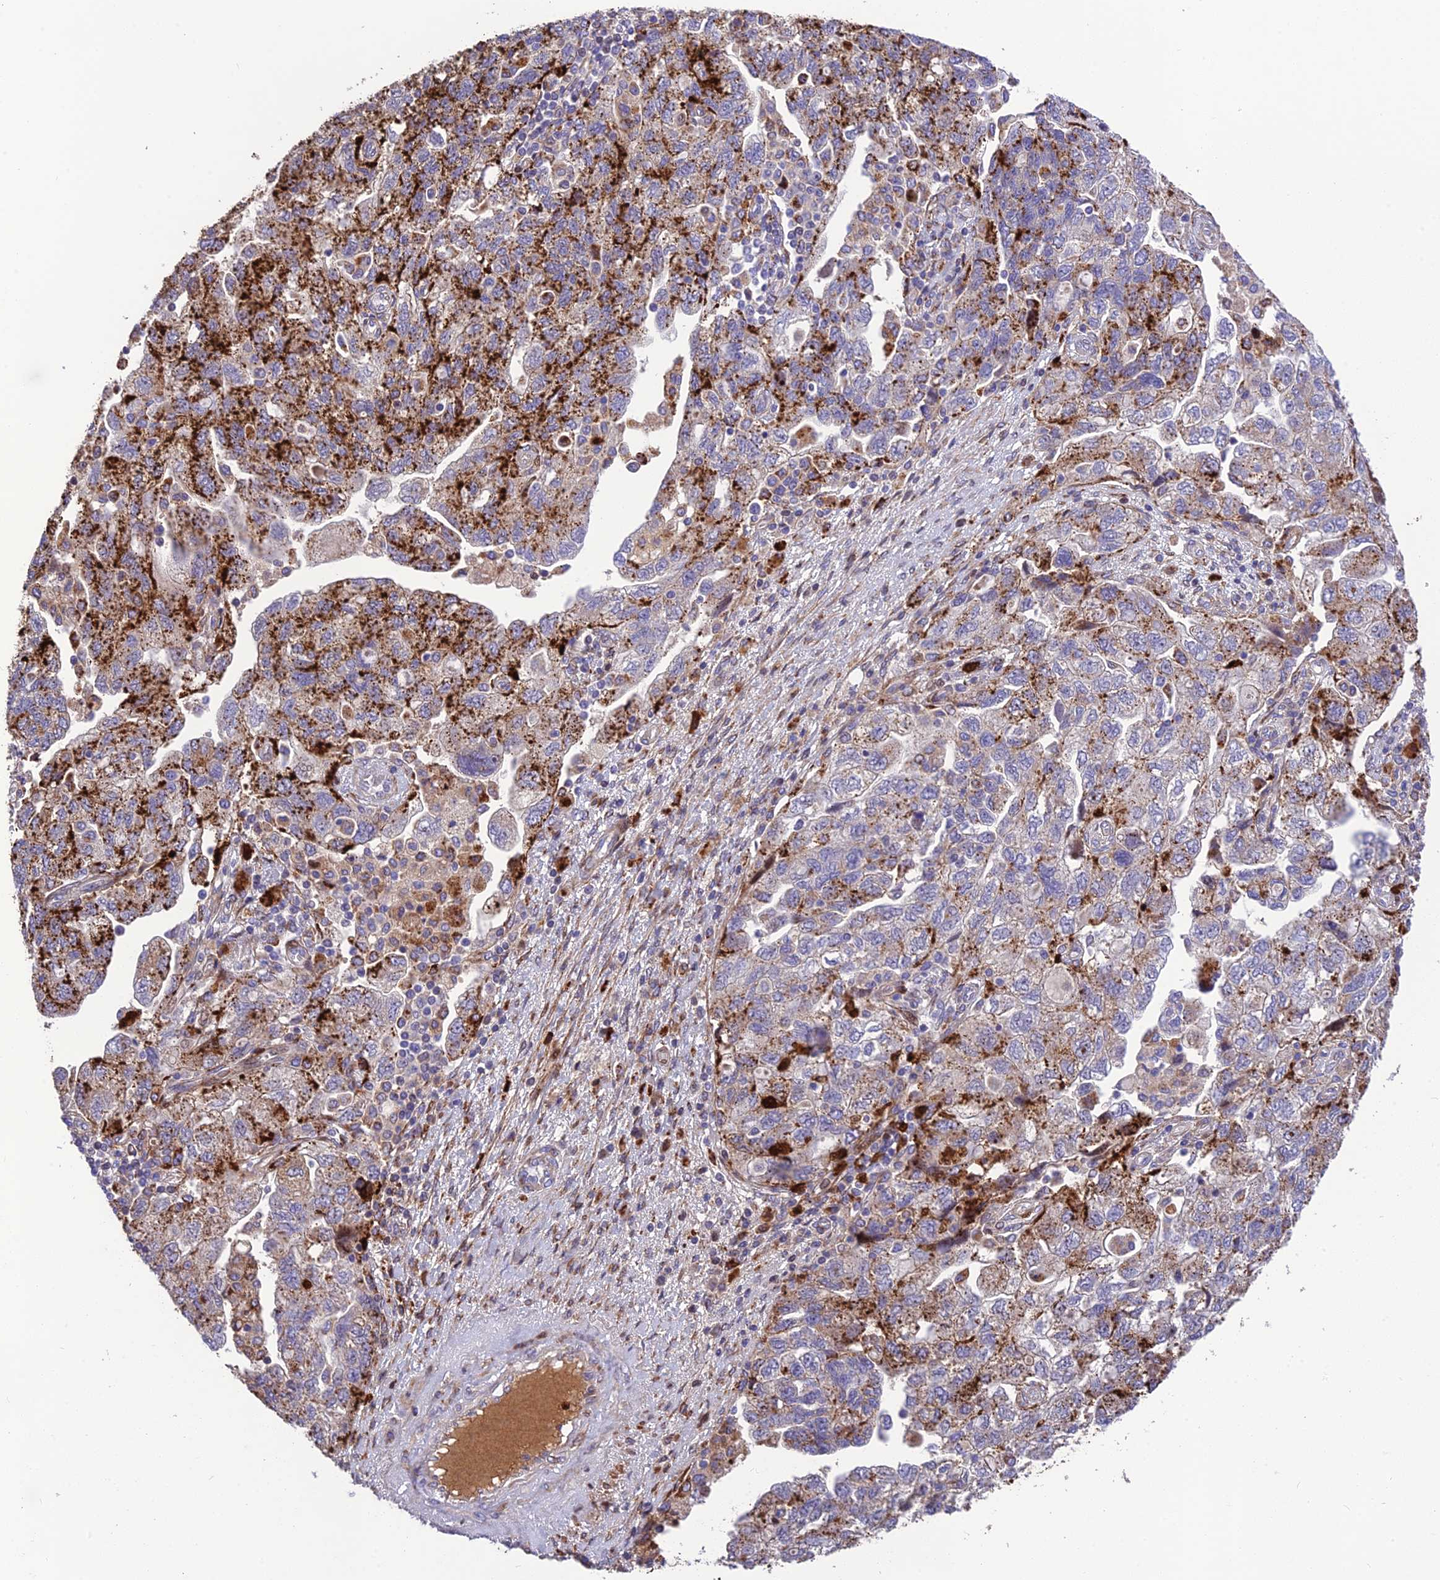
{"staining": {"intensity": "strong", "quantity": "25%-75%", "location": "cytoplasmic/membranous"}, "tissue": "ovarian cancer", "cell_type": "Tumor cells", "image_type": "cancer", "snomed": [{"axis": "morphology", "description": "Carcinoma, NOS"}, {"axis": "morphology", "description": "Cystadenocarcinoma, serous, NOS"}, {"axis": "topography", "description": "Ovary"}], "caption": "An immunohistochemistry (IHC) photomicrograph of tumor tissue is shown. Protein staining in brown labels strong cytoplasmic/membranous positivity in ovarian cancer within tumor cells.", "gene": "CPSF4L", "patient": {"sex": "female", "age": 69}}